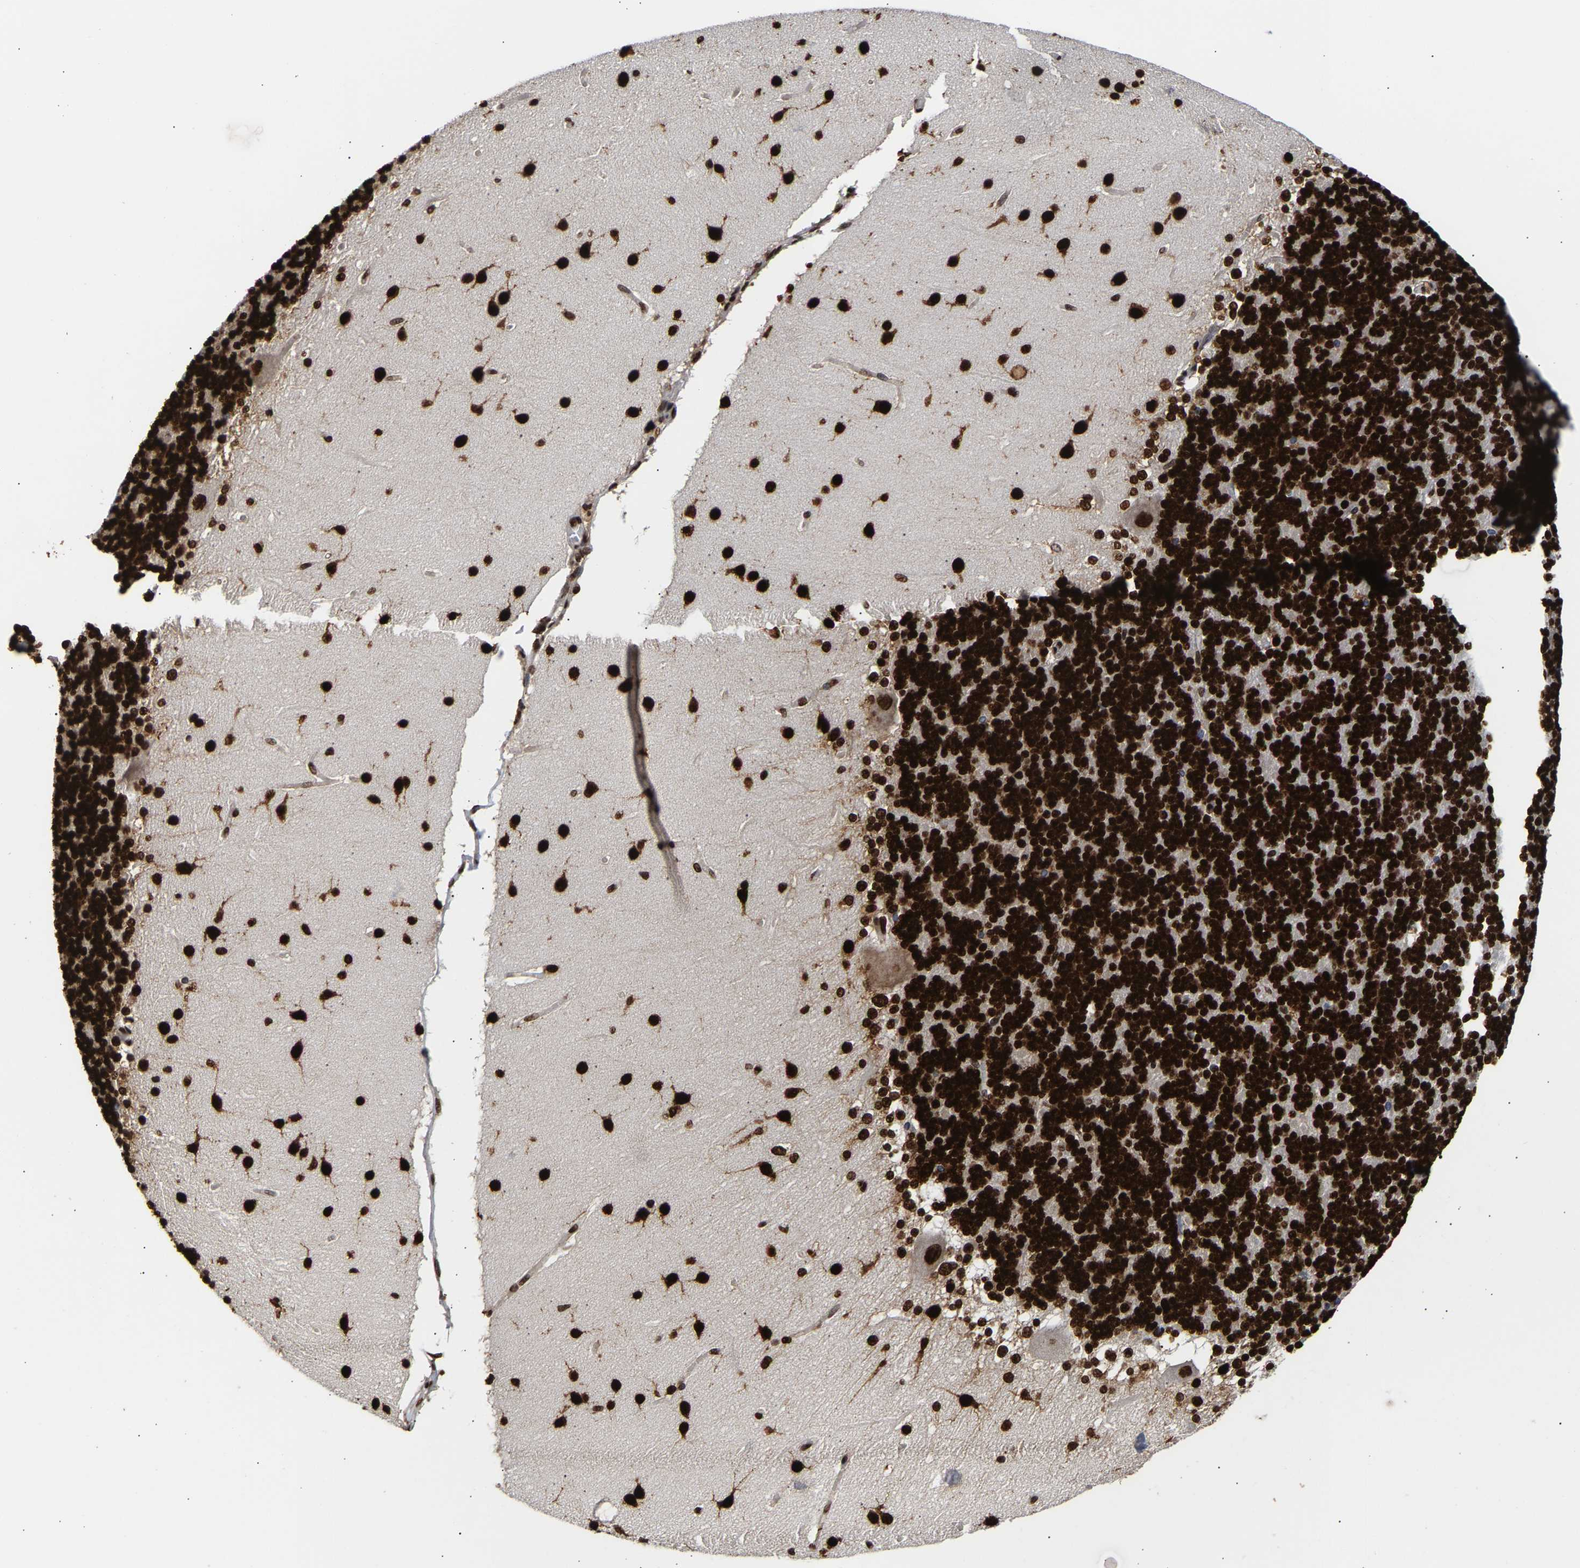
{"staining": {"intensity": "strong", "quantity": ">75%", "location": "nuclear"}, "tissue": "cerebellum", "cell_type": "Cells in granular layer", "image_type": "normal", "snomed": [{"axis": "morphology", "description": "Normal tissue, NOS"}, {"axis": "topography", "description": "Cerebellum"}], "caption": "About >75% of cells in granular layer in normal cerebellum display strong nuclear protein positivity as visualized by brown immunohistochemical staining.", "gene": "PSIP1", "patient": {"sex": "female", "age": 19}}